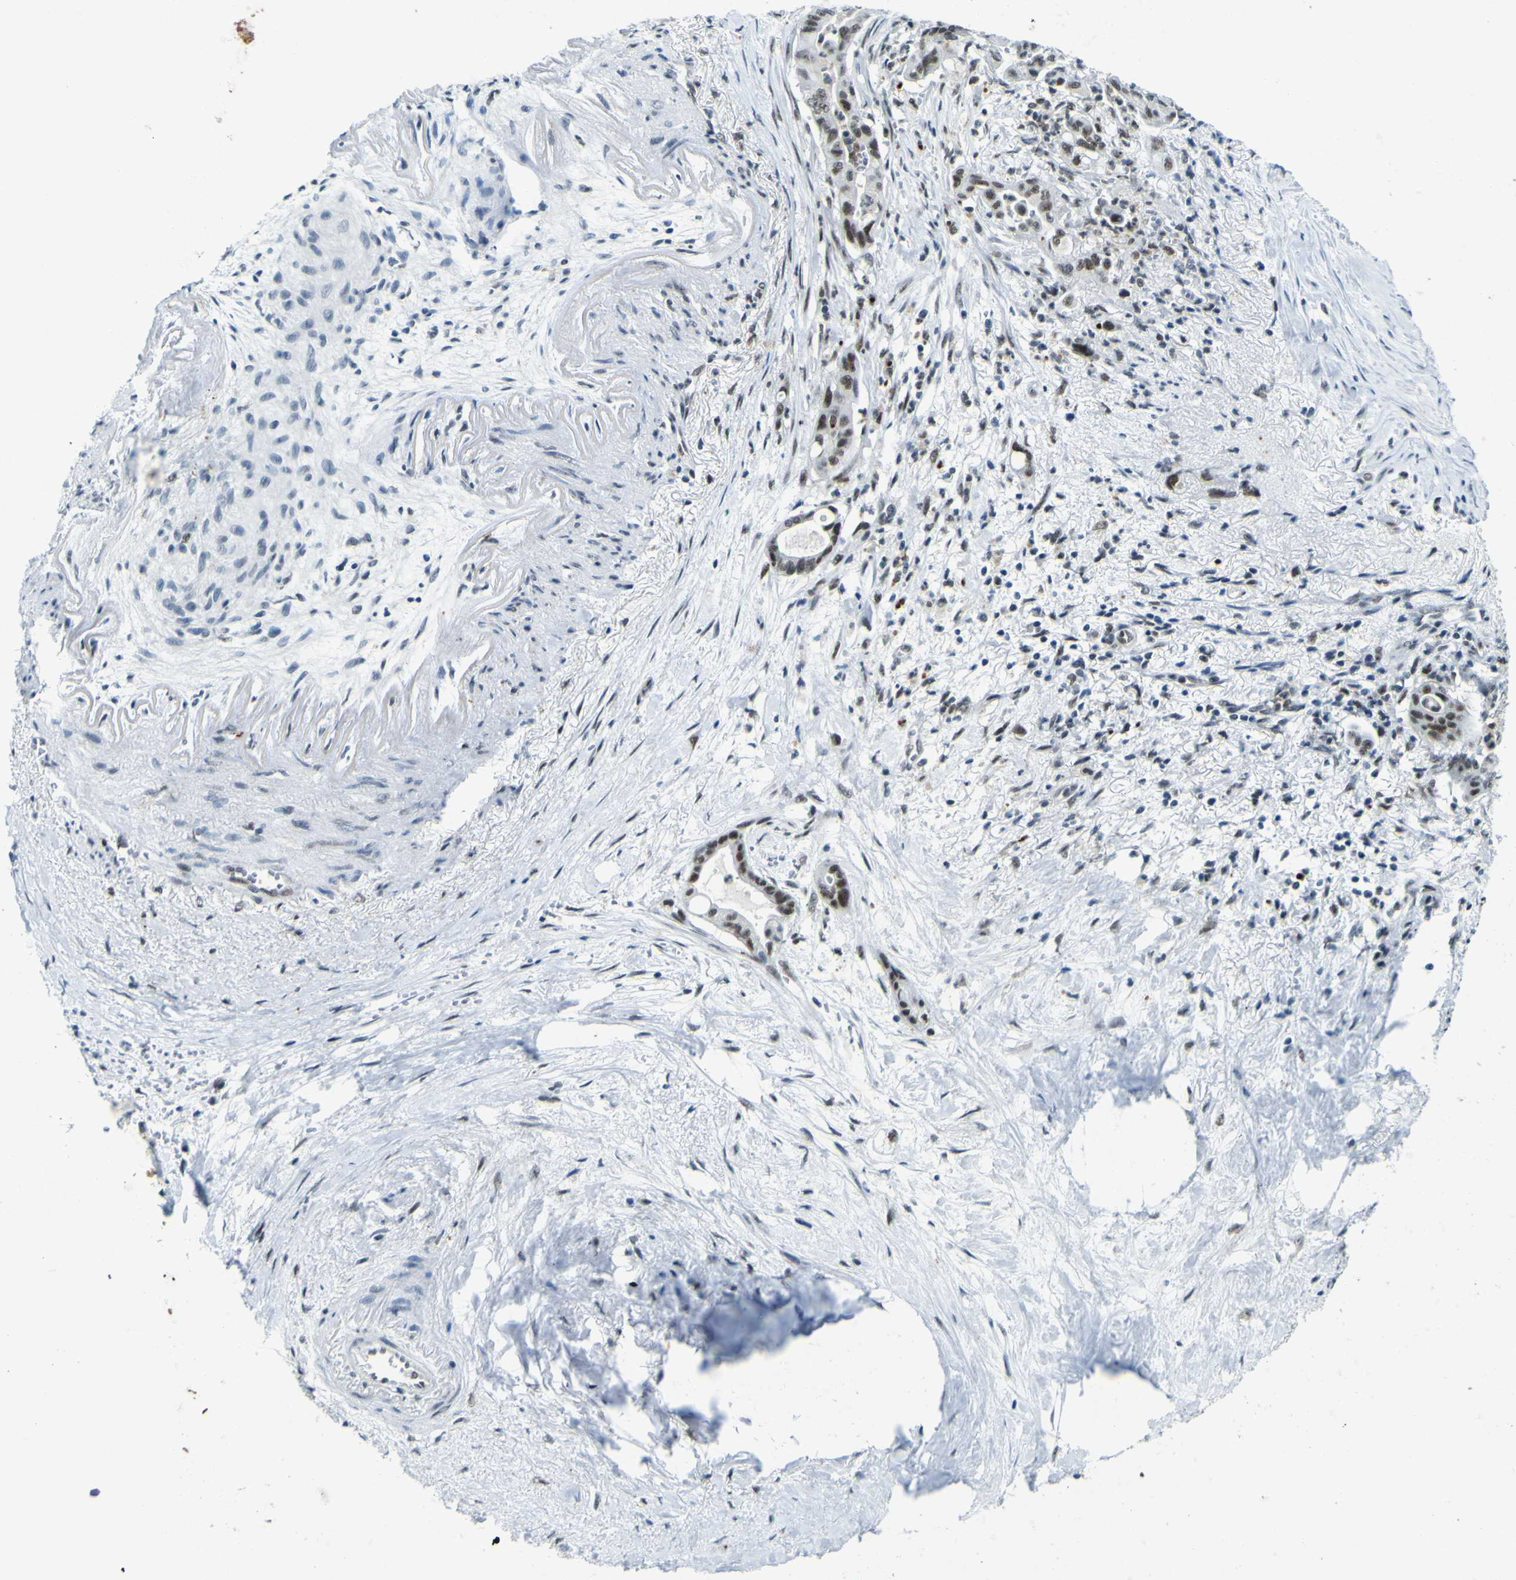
{"staining": {"intensity": "moderate", "quantity": ">75%", "location": "nuclear"}, "tissue": "pancreatic cancer", "cell_type": "Tumor cells", "image_type": "cancer", "snomed": [{"axis": "morphology", "description": "Adenocarcinoma, NOS"}, {"axis": "topography", "description": "Pancreas"}], "caption": "Human pancreatic adenocarcinoma stained with a protein marker exhibits moderate staining in tumor cells.", "gene": "CEBPG", "patient": {"sex": "male", "age": 70}}